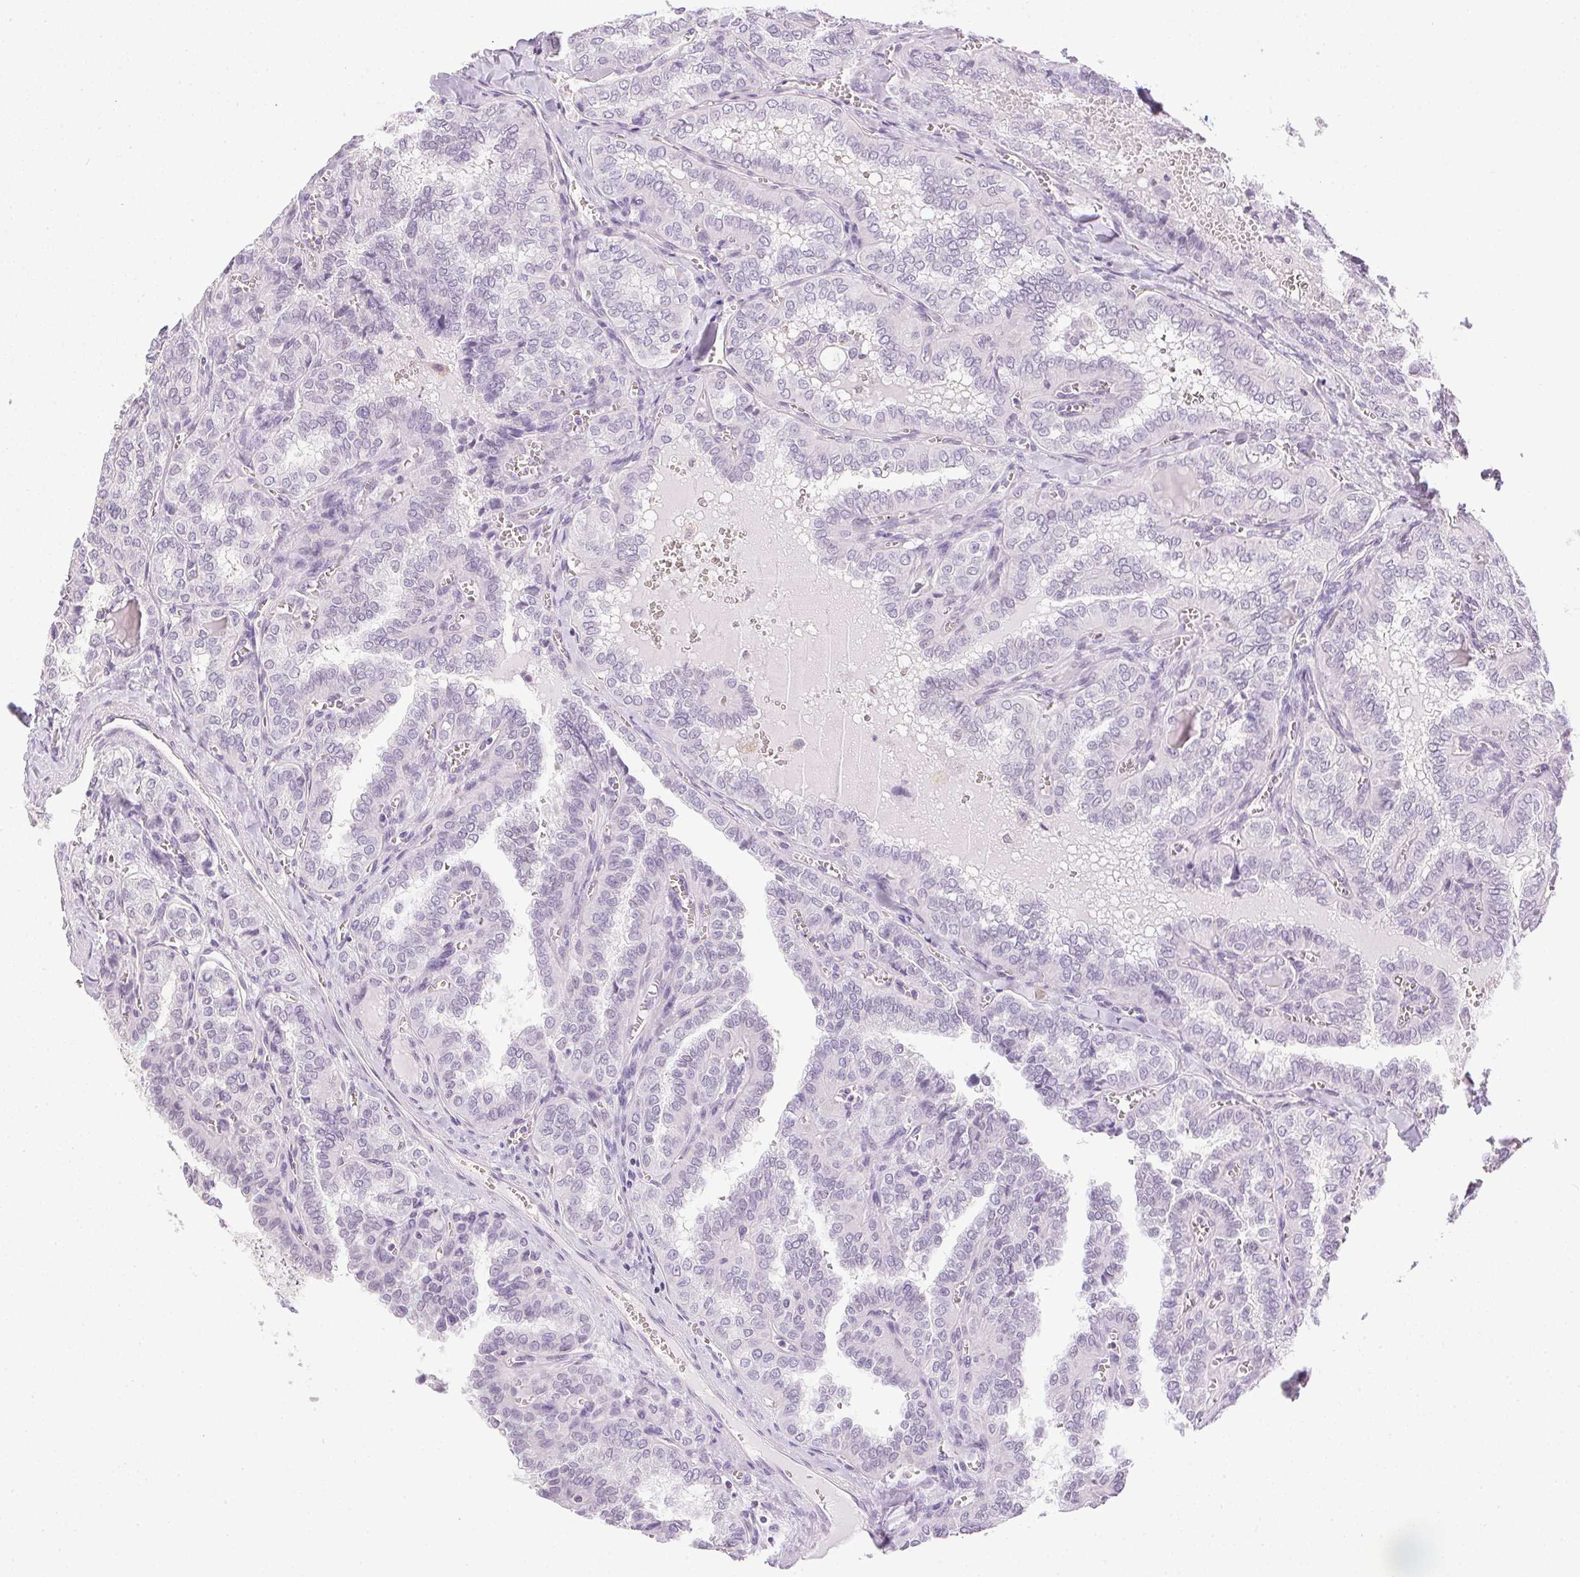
{"staining": {"intensity": "negative", "quantity": "none", "location": "none"}, "tissue": "thyroid cancer", "cell_type": "Tumor cells", "image_type": "cancer", "snomed": [{"axis": "morphology", "description": "Papillary adenocarcinoma, NOS"}, {"axis": "topography", "description": "Thyroid gland"}], "caption": "Thyroid papillary adenocarcinoma was stained to show a protein in brown. There is no significant expression in tumor cells.", "gene": "PRL", "patient": {"sex": "female", "age": 41}}